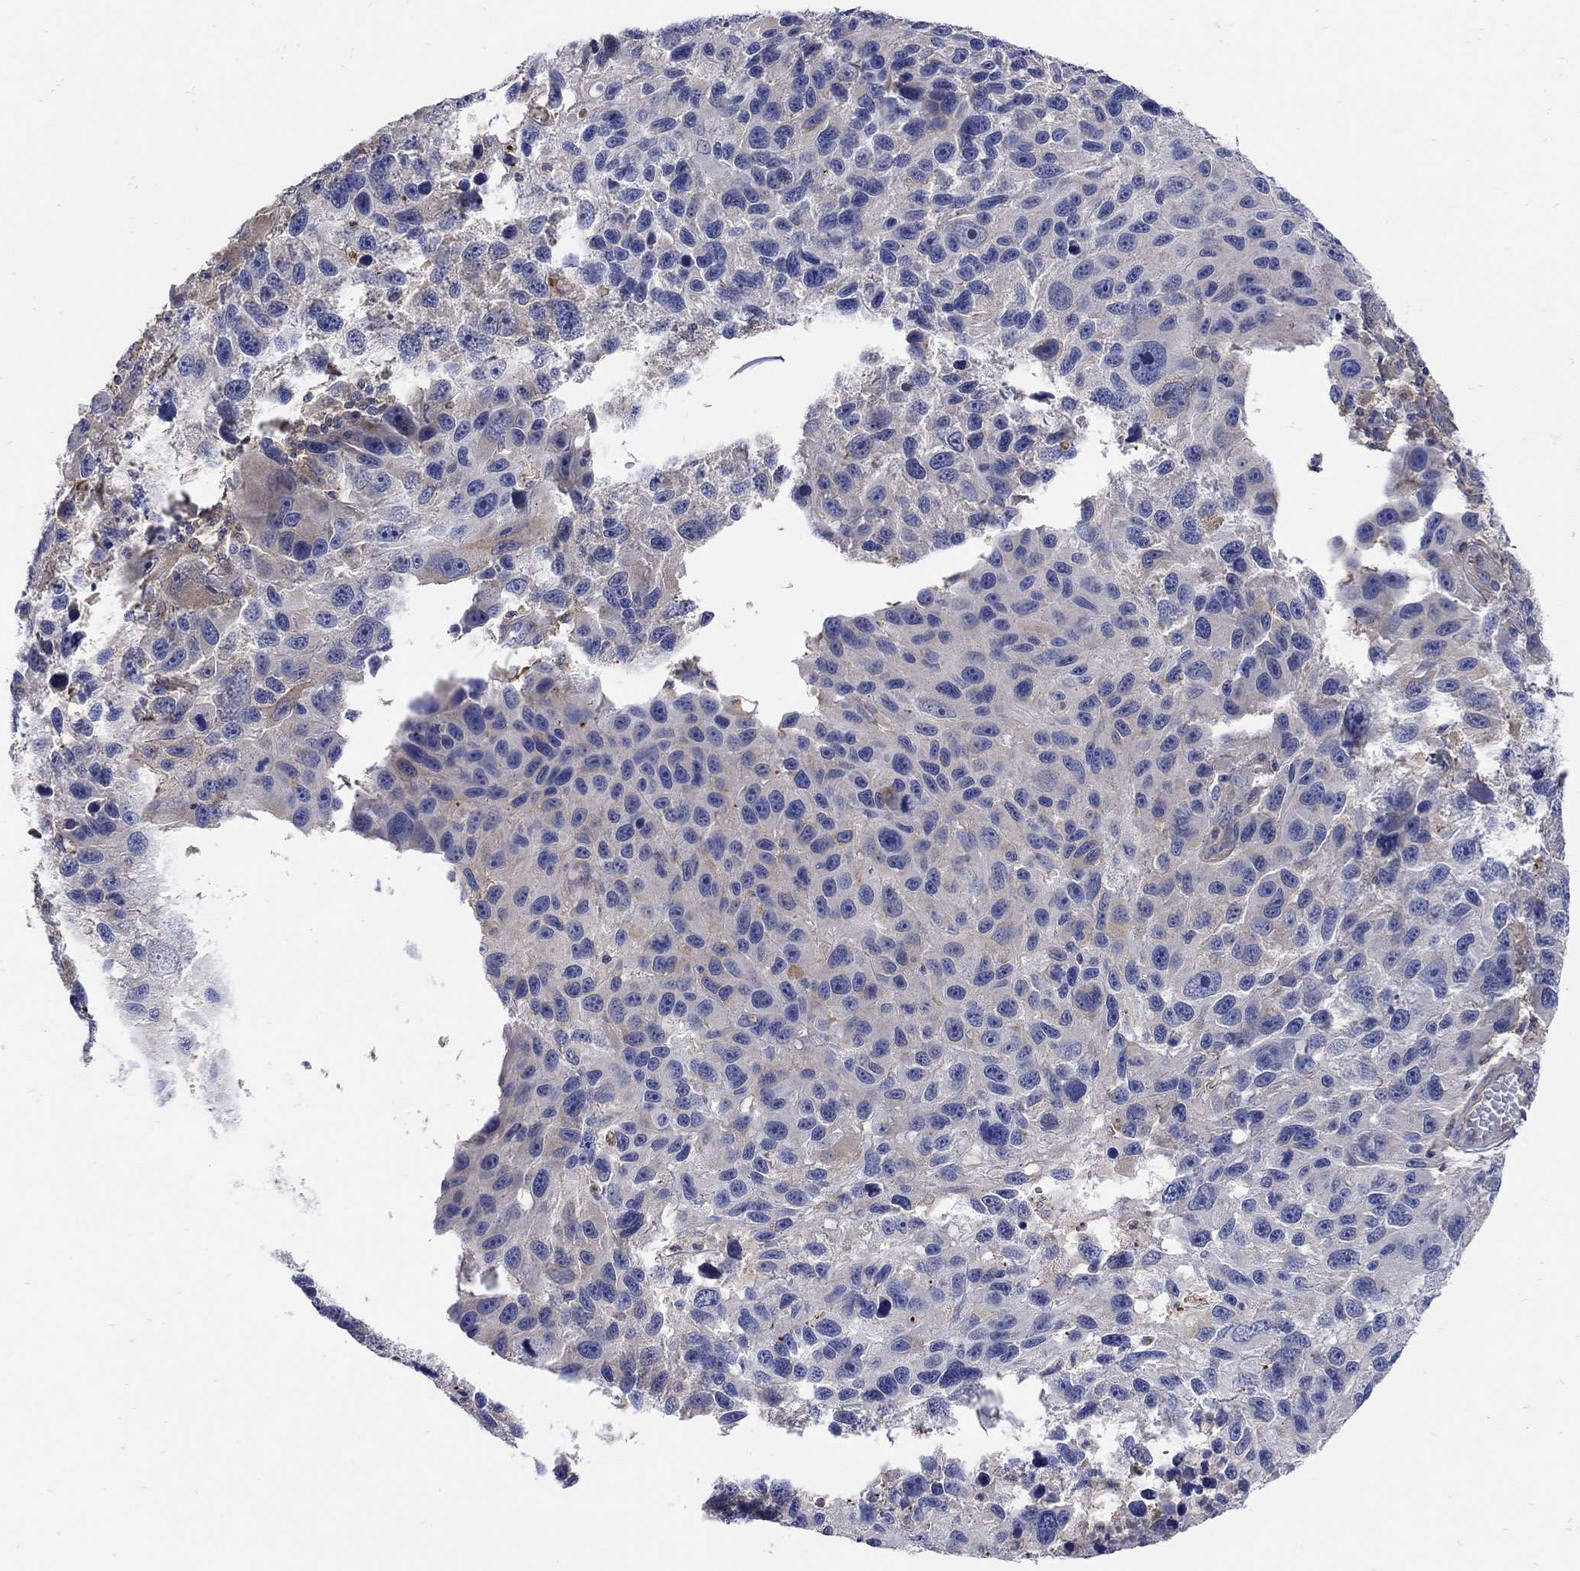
{"staining": {"intensity": "negative", "quantity": "none", "location": "none"}, "tissue": "melanoma", "cell_type": "Tumor cells", "image_type": "cancer", "snomed": [{"axis": "morphology", "description": "Malignant melanoma, NOS"}, {"axis": "topography", "description": "Skin"}], "caption": "Immunohistochemical staining of human malignant melanoma exhibits no significant staining in tumor cells.", "gene": "TEKT3", "patient": {"sex": "male", "age": 53}}